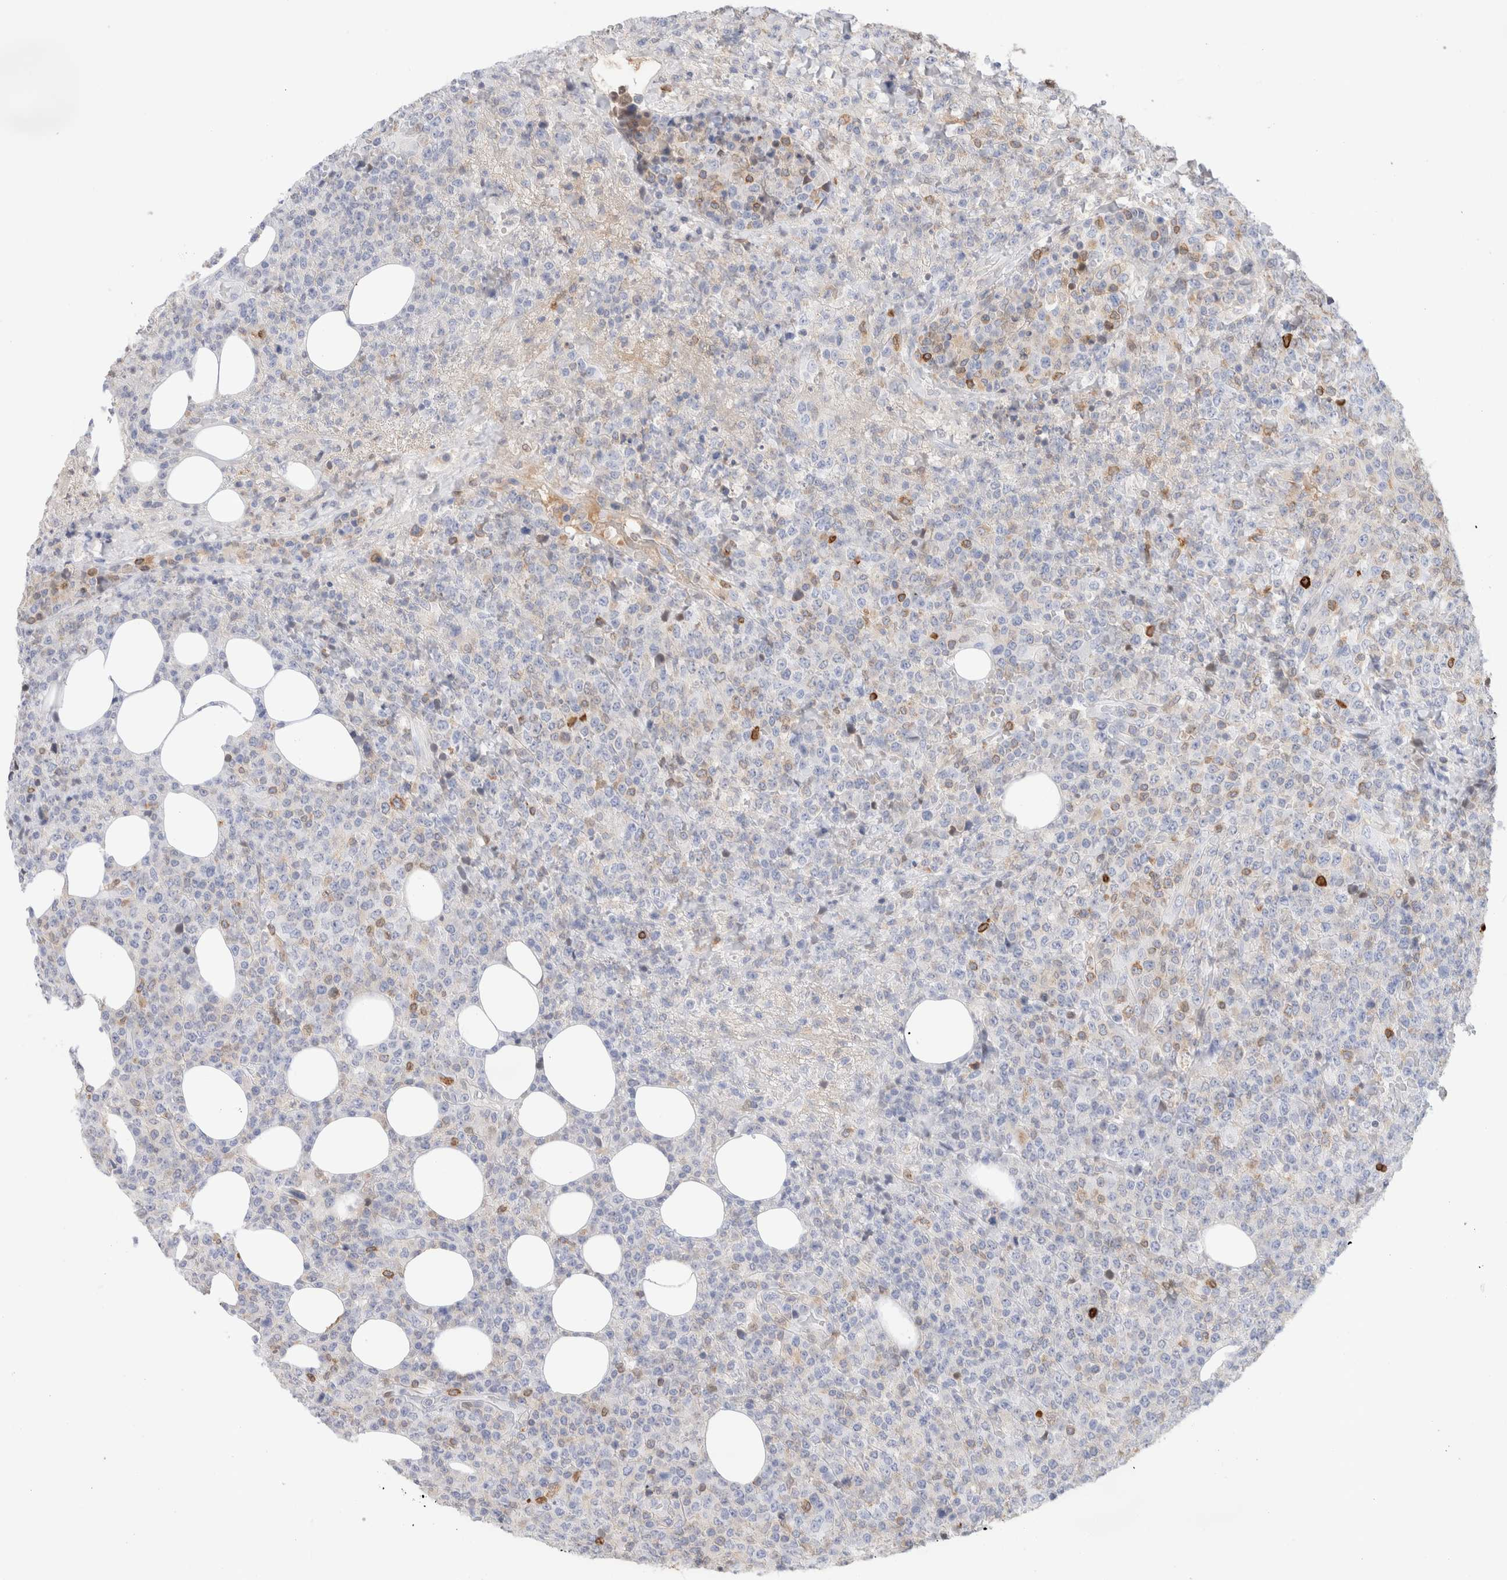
{"staining": {"intensity": "weak", "quantity": "<25%", "location": "cytoplasmic/membranous"}, "tissue": "lymphoma", "cell_type": "Tumor cells", "image_type": "cancer", "snomed": [{"axis": "morphology", "description": "Malignant lymphoma, non-Hodgkin's type, High grade"}, {"axis": "topography", "description": "Lymph node"}], "caption": "The micrograph reveals no significant staining in tumor cells of lymphoma. The staining was performed using DAB (3,3'-diaminobenzidine) to visualize the protein expression in brown, while the nuclei were stained in blue with hematoxylin (Magnification: 20x).", "gene": "ALOX5AP", "patient": {"sex": "male", "age": 13}}